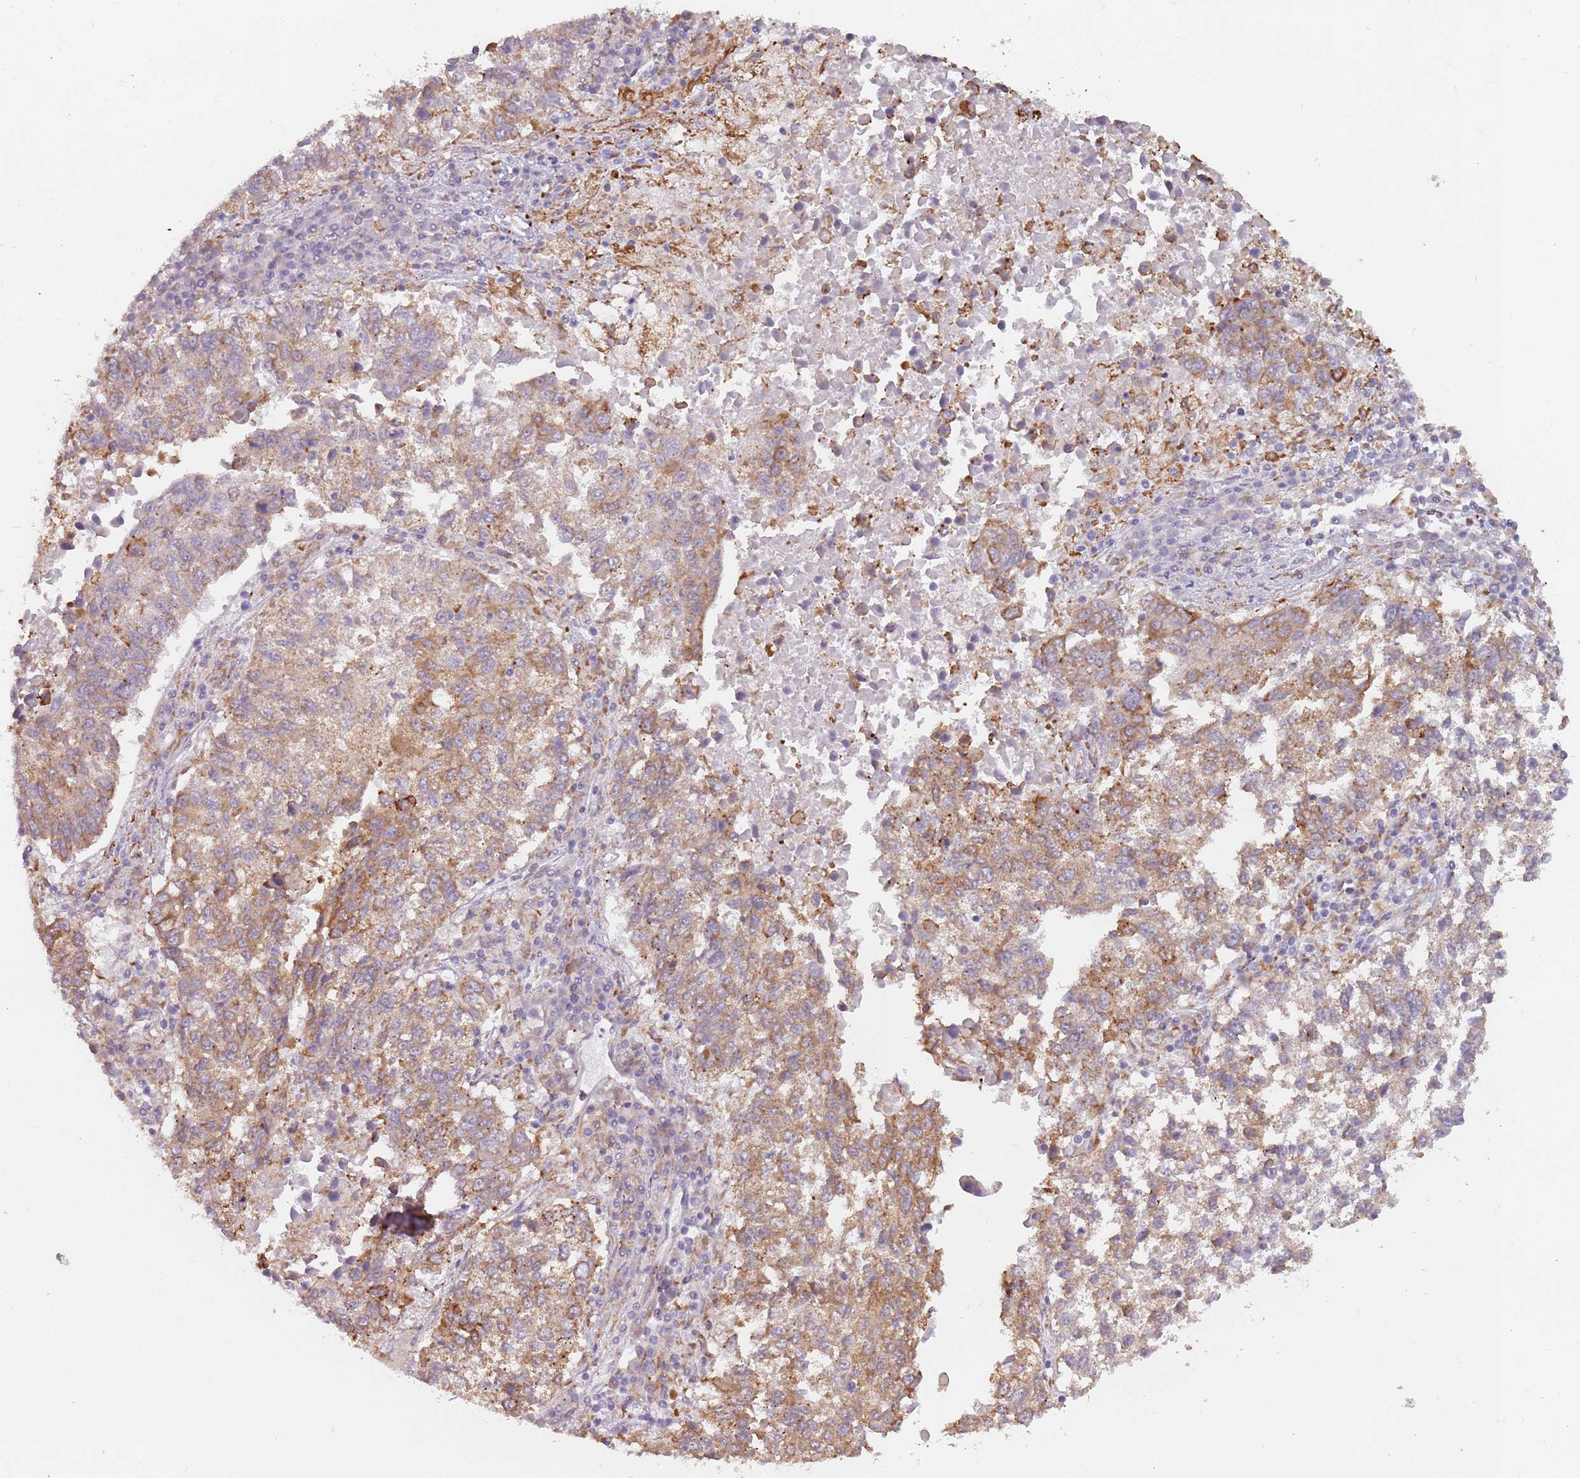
{"staining": {"intensity": "moderate", "quantity": "25%-75%", "location": "cytoplasmic/membranous"}, "tissue": "lung cancer", "cell_type": "Tumor cells", "image_type": "cancer", "snomed": [{"axis": "morphology", "description": "Squamous cell carcinoma, NOS"}, {"axis": "topography", "description": "Lung"}], "caption": "Protein staining shows moderate cytoplasmic/membranous expression in approximately 25%-75% of tumor cells in lung cancer.", "gene": "RPS9", "patient": {"sex": "male", "age": 73}}